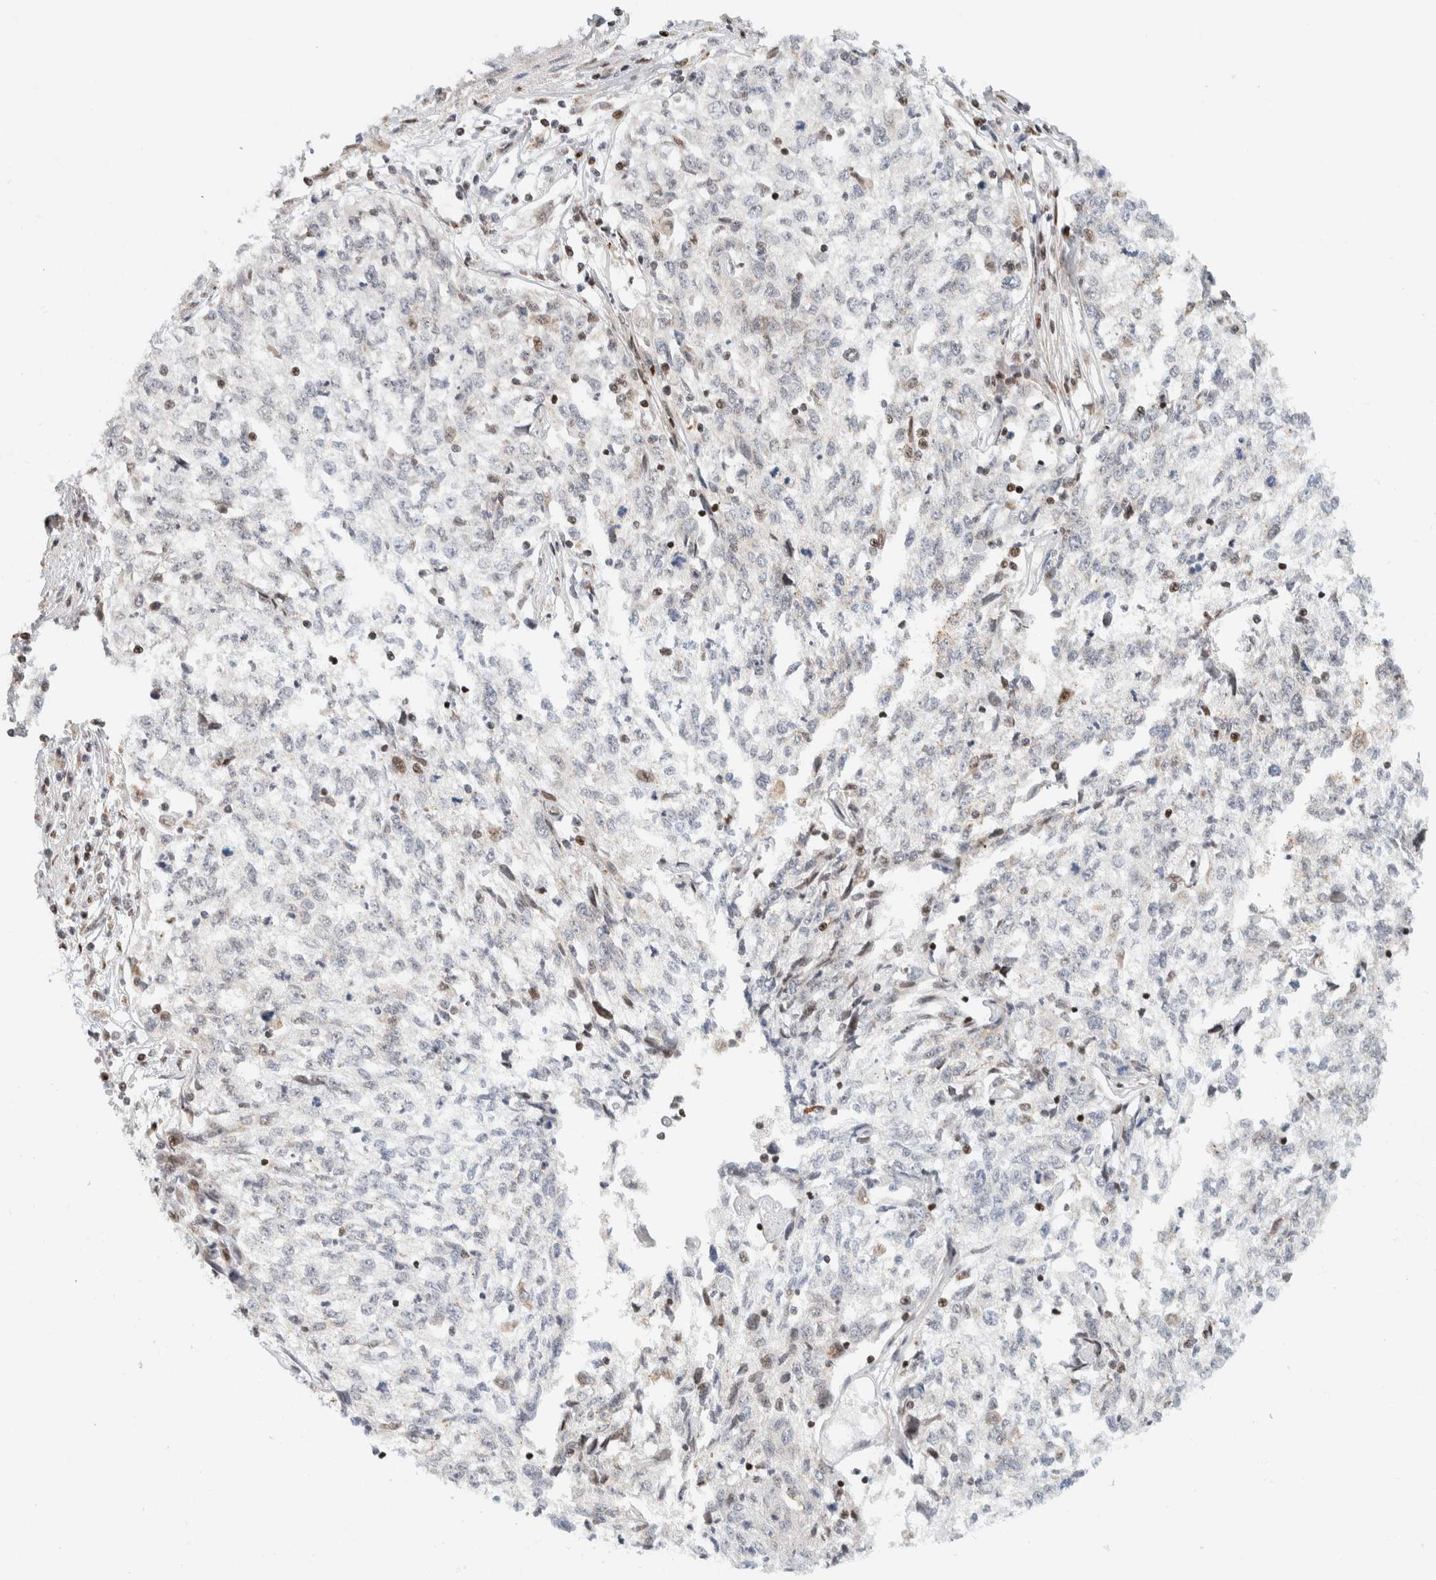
{"staining": {"intensity": "negative", "quantity": "none", "location": "none"}, "tissue": "cervical cancer", "cell_type": "Tumor cells", "image_type": "cancer", "snomed": [{"axis": "morphology", "description": "Squamous cell carcinoma, NOS"}, {"axis": "topography", "description": "Cervix"}], "caption": "Immunohistochemistry (IHC) of cervical cancer displays no staining in tumor cells.", "gene": "TSPAN32", "patient": {"sex": "female", "age": 57}}